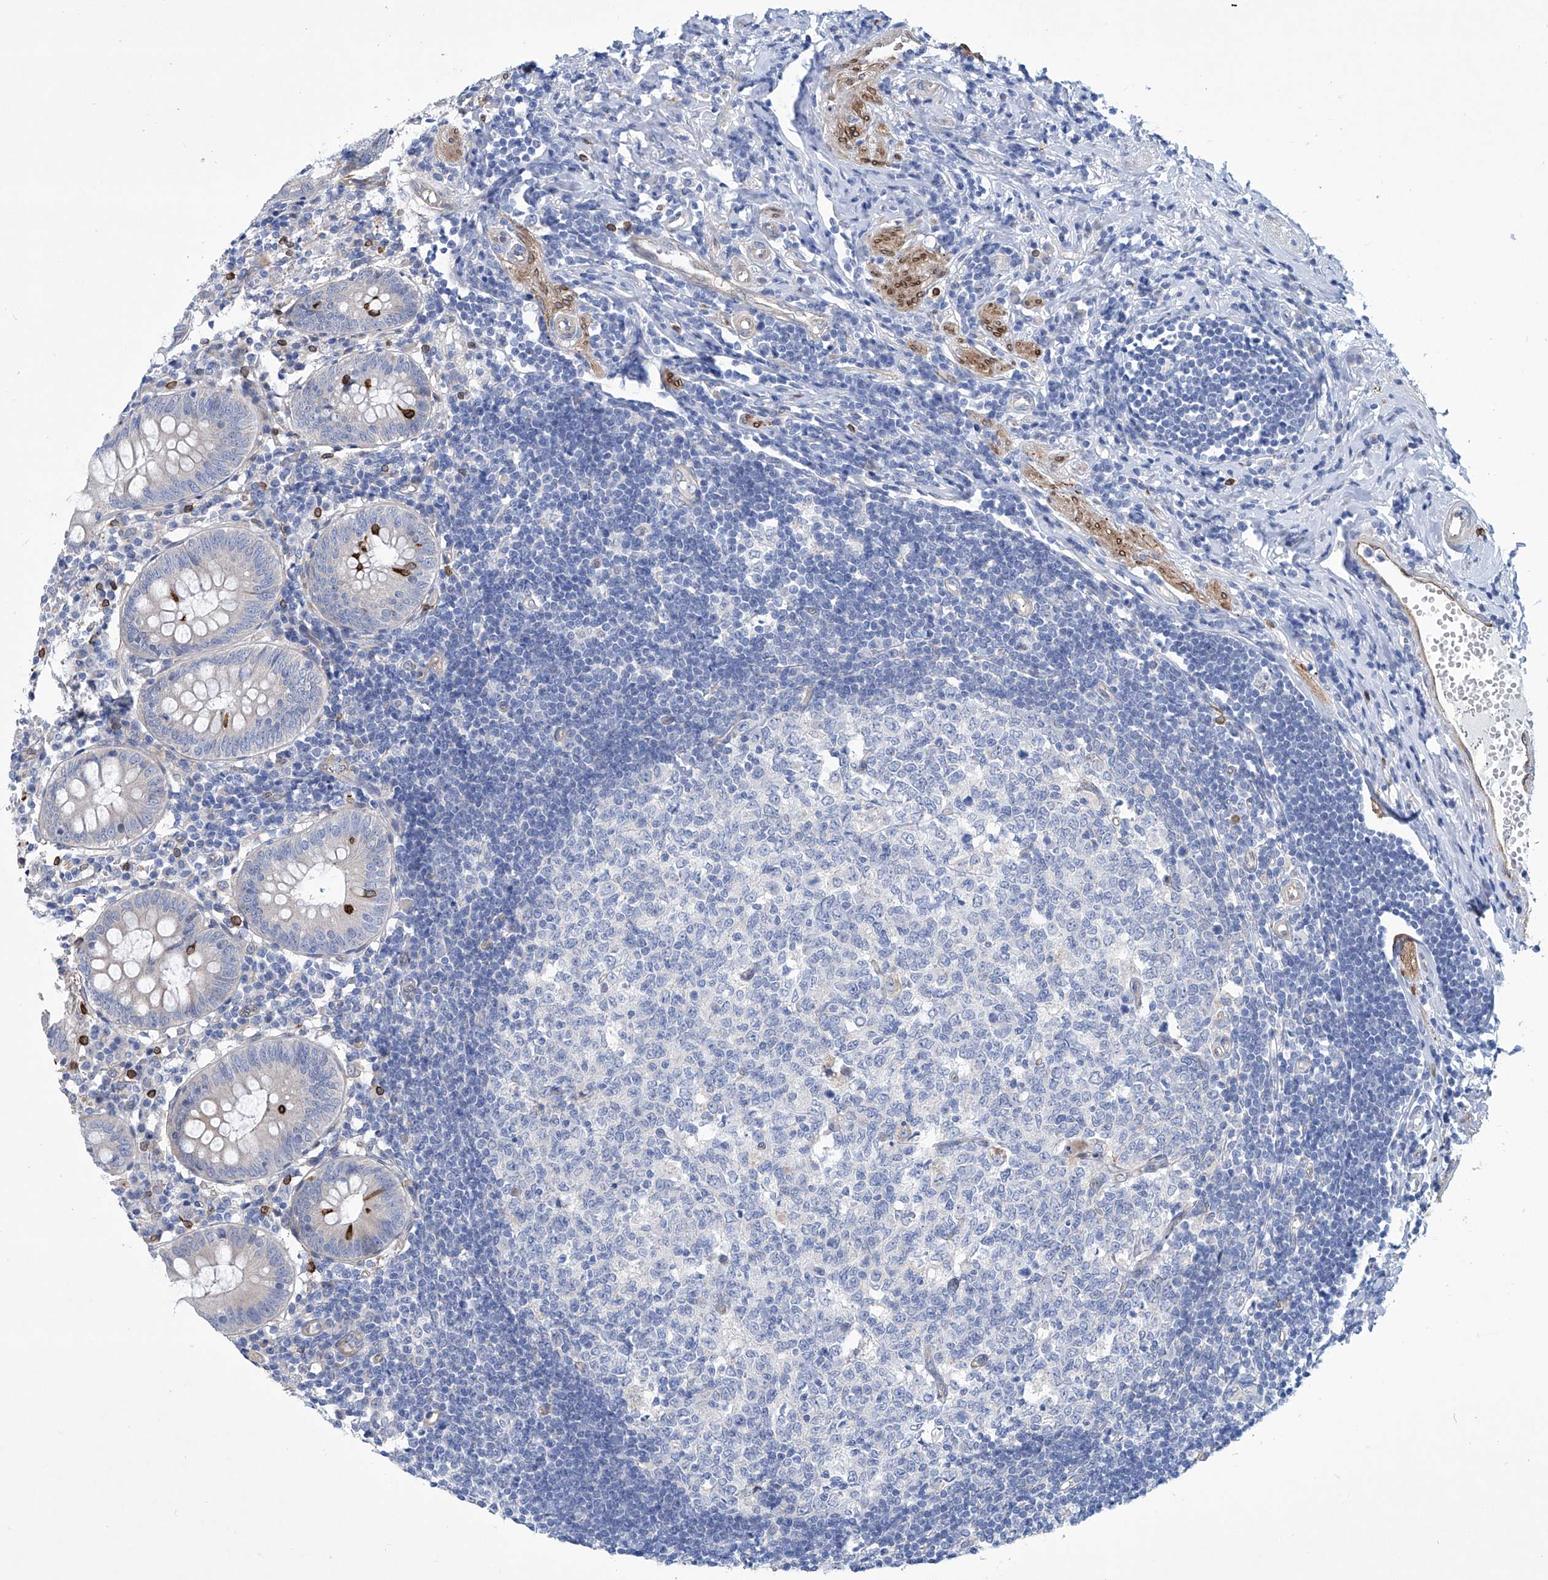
{"staining": {"intensity": "strong", "quantity": "<25%", "location": "cytoplasmic/membranous"}, "tissue": "appendix", "cell_type": "Glandular cells", "image_type": "normal", "snomed": [{"axis": "morphology", "description": "Normal tissue, NOS"}, {"axis": "topography", "description": "Appendix"}], "caption": "DAB immunohistochemical staining of benign appendix shows strong cytoplasmic/membranous protein positivity in approximately <25% of glandular cells.", "gene": "TNN", "patient": {"sex": "female", "age": 54}}